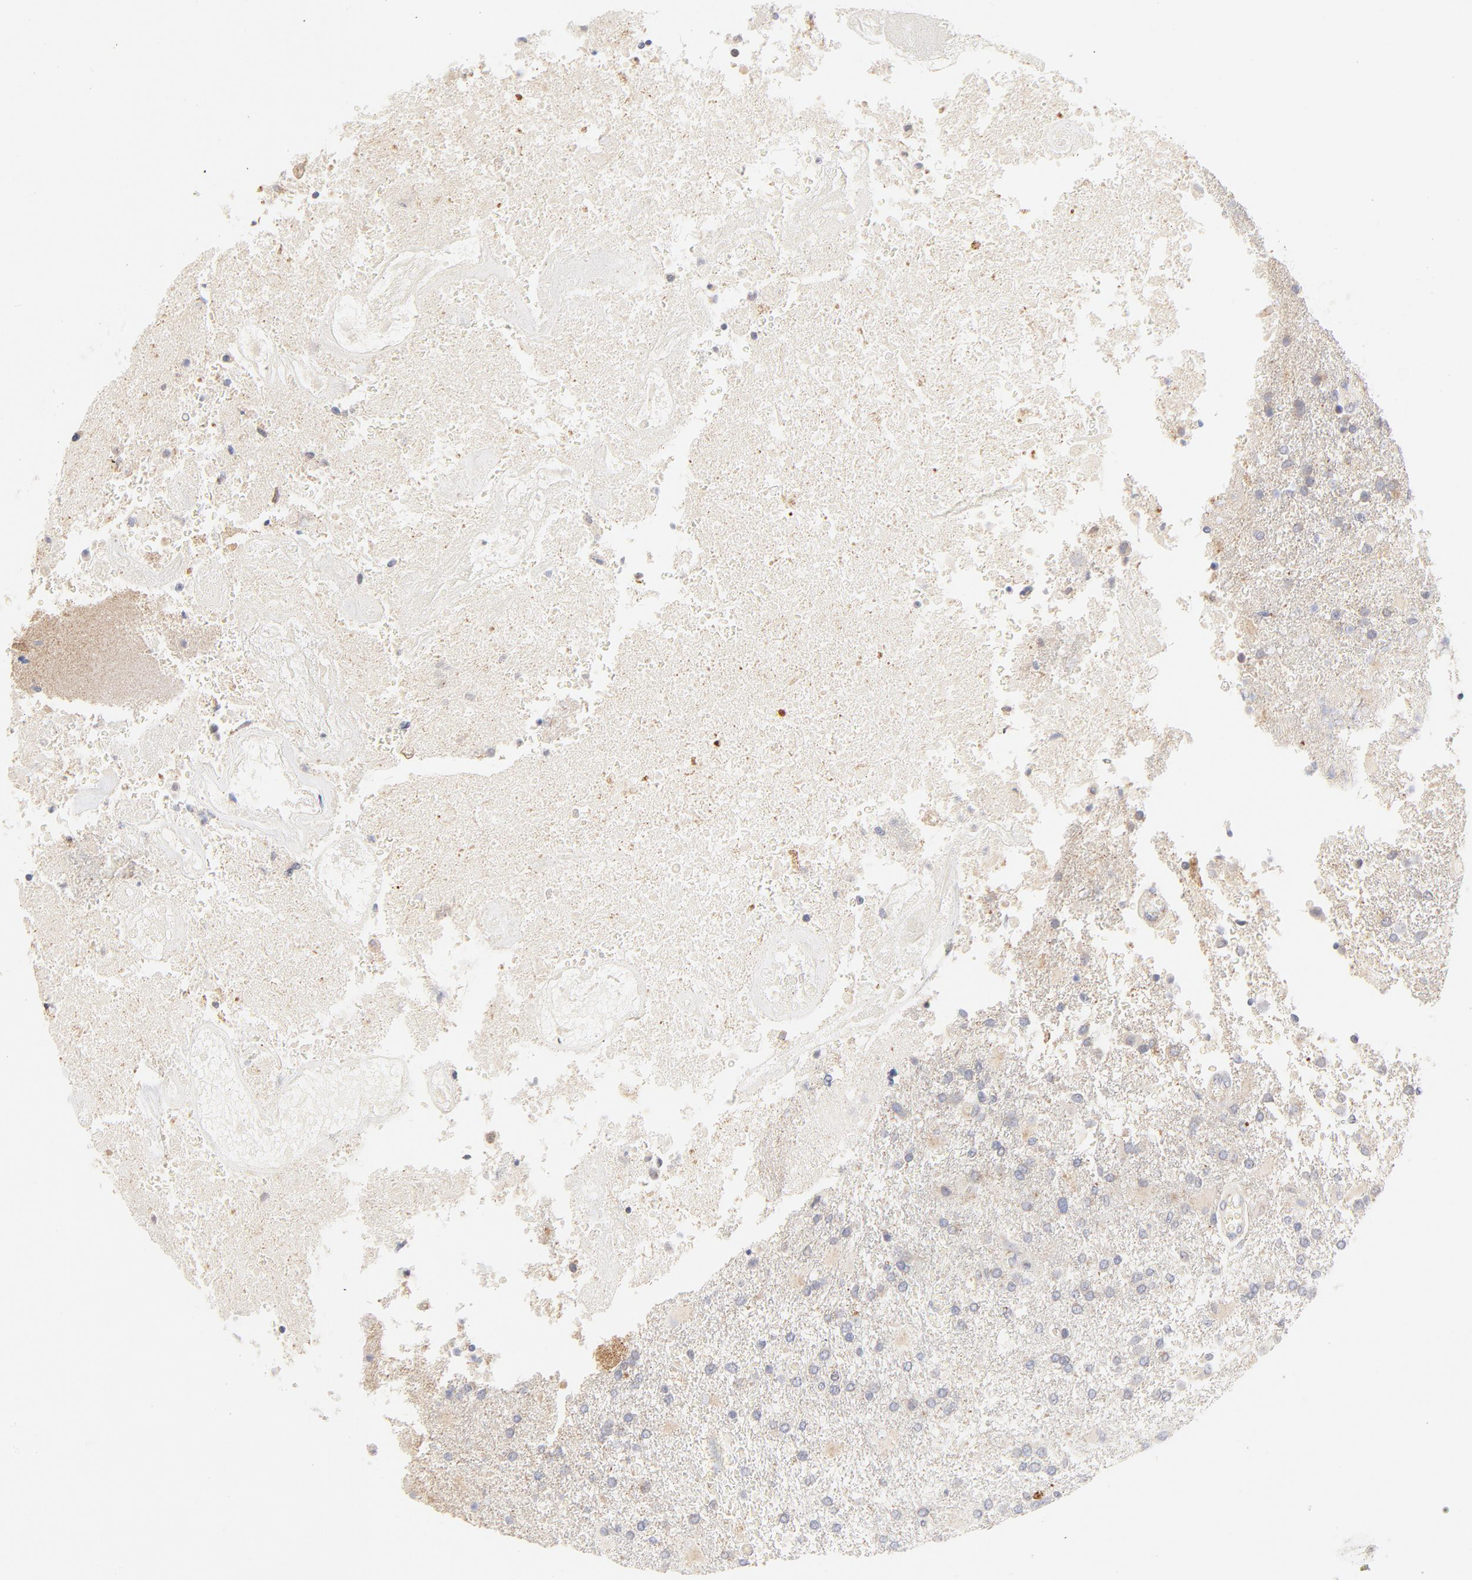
{"staining": {"intensity": "weak", "quantity": "25%-75%", "location": "cytoplasmic/membranous"}, "tissue": "glioma", "cell_type": "Tumor cells", "image_type": "cancer", "snomed": [{"axis": "morphology", "description": "Glioma, malignant, High grade"}, {"axis": "topography", "description": "Cerebral cortex"}], "caption": "Human glioma stained for a protein (brown) shows weak cytoplasmic/membranous positive positivity in about 25%-75% of tumor cells.", "gene": "MTERF2", "patient": {"sex": "male", "age": 79}}